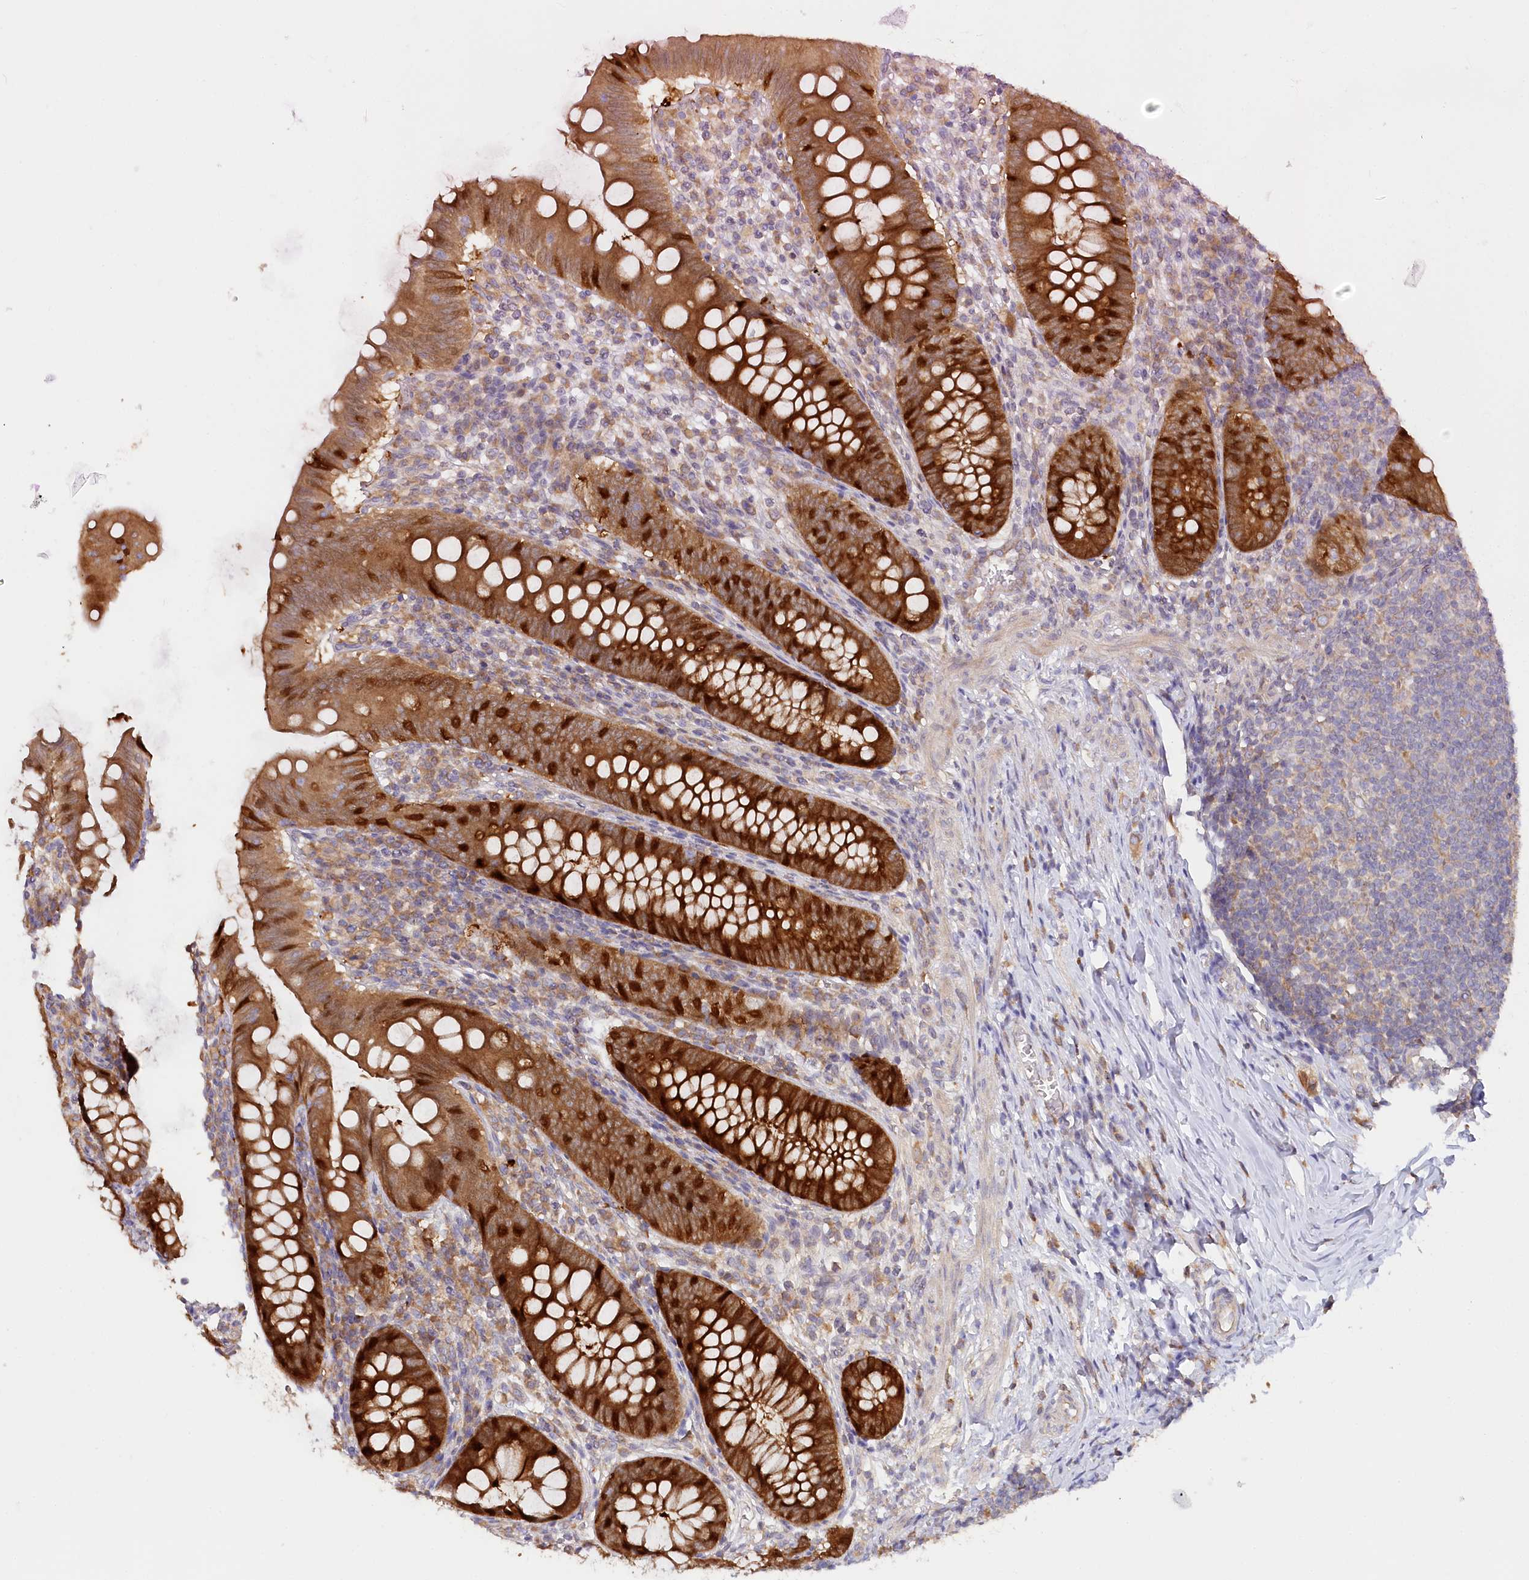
{"staining": {"intensity": "strong", "quantity": ">75%", "location": "cytoplasmic/membranous"}, "tissue": "appendix", "cell_type": "Glandular cells", "image_type": "normal", "snomed": [{"axis": "morphology", "description": "Normal tissue, NOS"}, {"axis": "topography", "description": "Appendix"}], "caption": "Protein analysis of unremarkable appendix shows strong cytoplasmic/membranous expression in about >75% of glandular cells. (brown staining indicates protein expression, while blue staining denotes nuclei).", "gene": "PAIP2", "patient": {"sex": "male", "age": 14}}